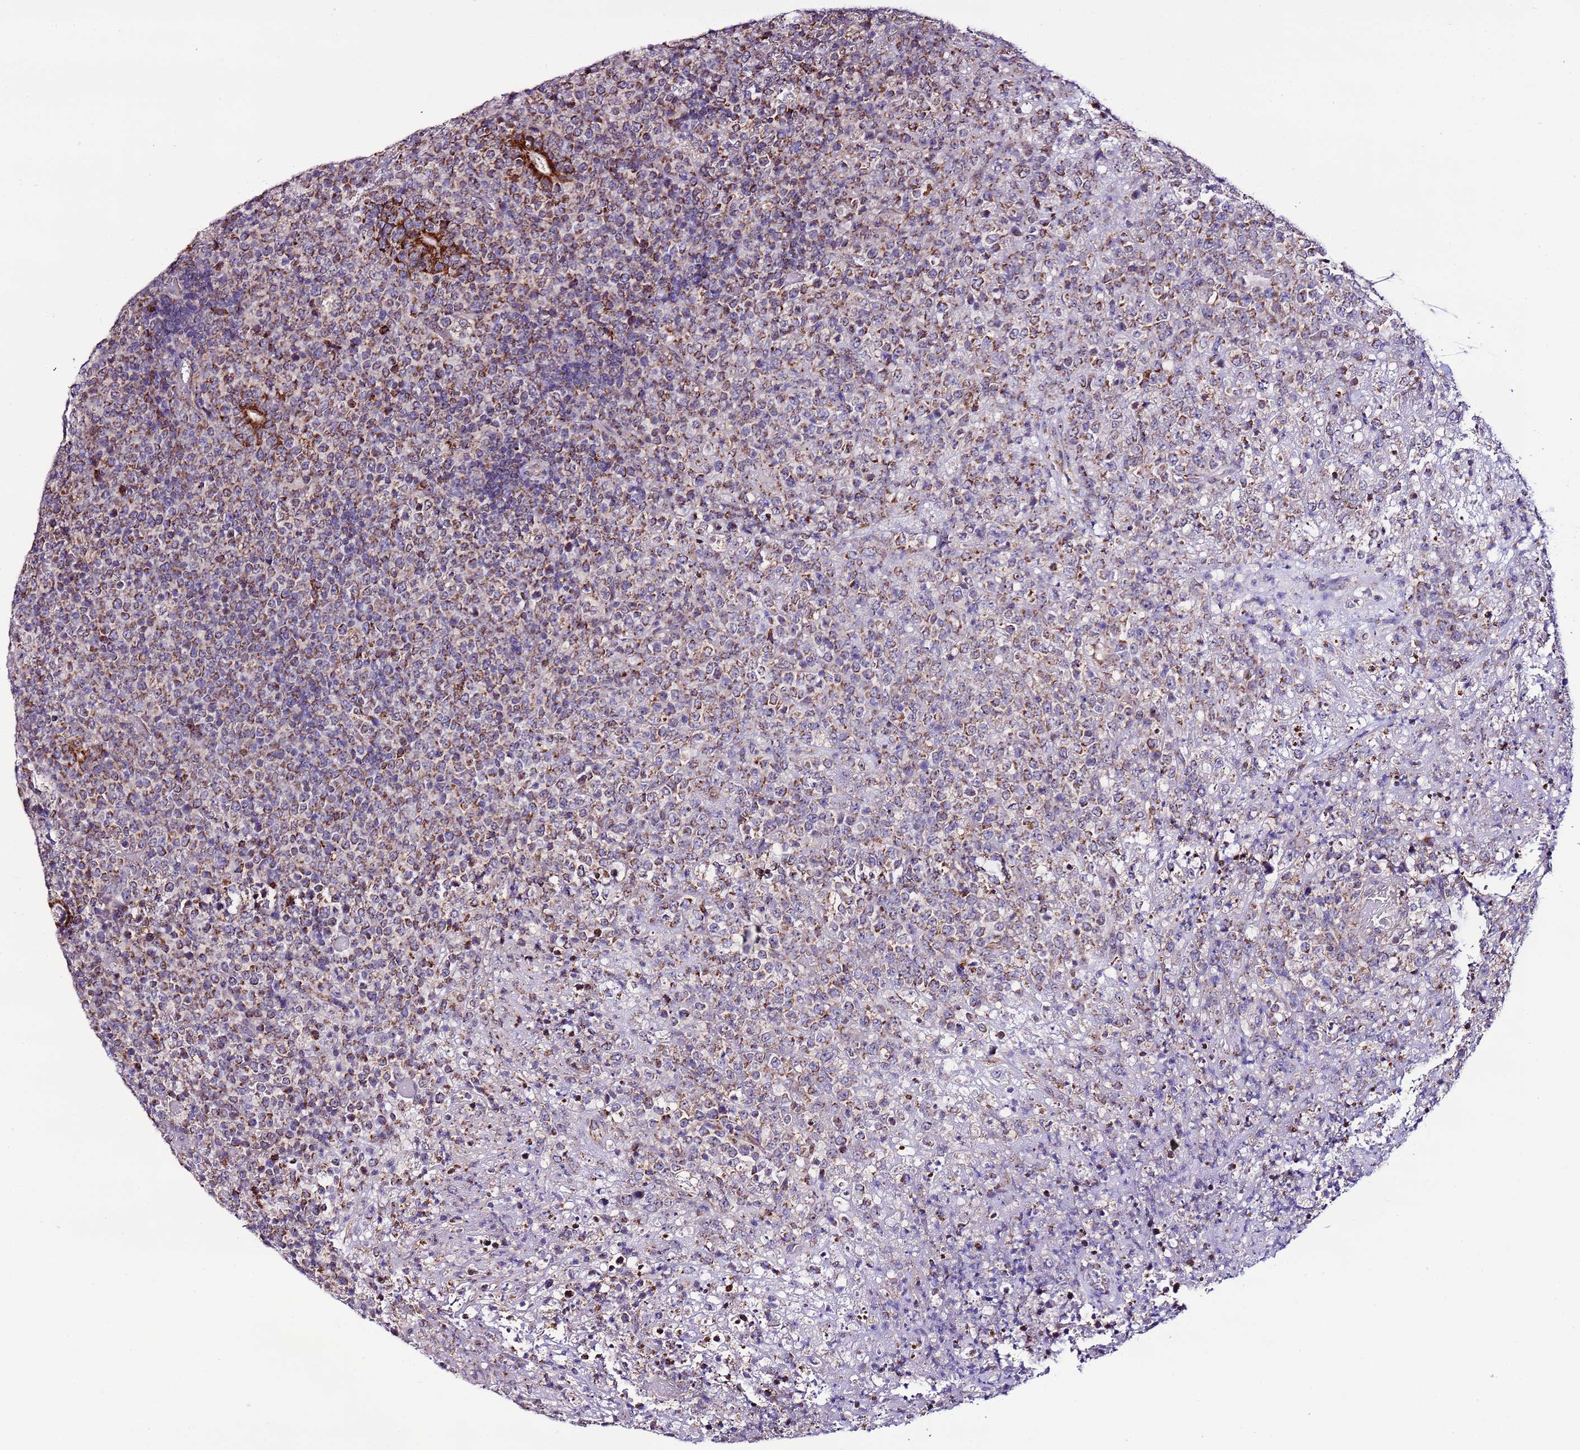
{"staining": {"intensity": "moderate", "quantity": "<25%", "location": "cytoplasmic/membranous"}, "tissue": "lymphoma", "cell_type": "Tumor cells", "image_type": "cancer", "snomed": [{"axis": "morphology", "description": "Malignant lymphoma, non-Hodgkin's type, High grade"}, {"axis": "topography", "description": "Colon"}], "caption": "Protein staining displays moderate cytoplasmic/membranous positivity in approximately <25% of tumor cells in lymphoma.", "gene": "UEVLD", "patient": {"sex": "female", "age": 53}}